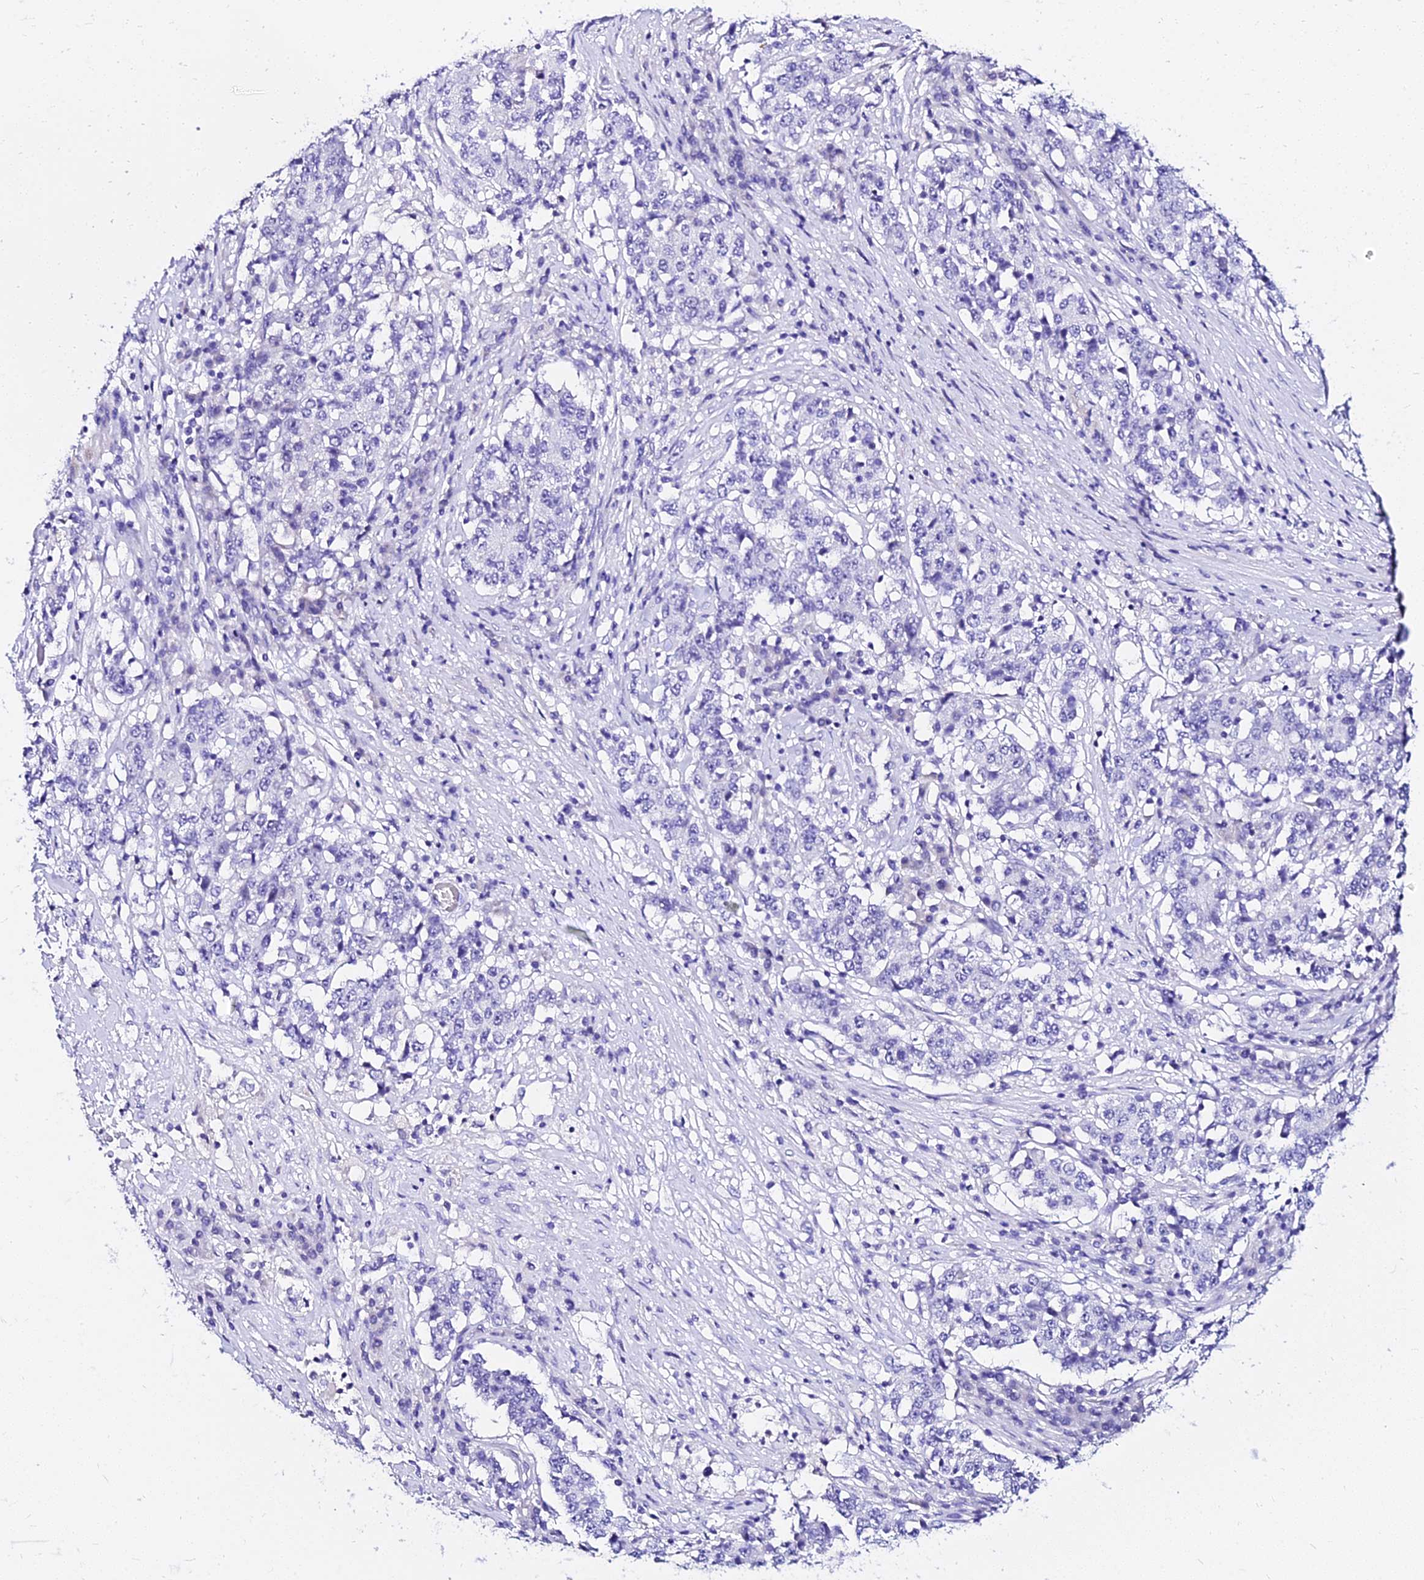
{"staining": {"intensity": "negative", "quantity": "none", "location": "none"}, "tissue": "stomach cancer", "cell_type": "Tumor cells", "image_type": "cancer", "snomed": [{"axis": "morphology", "description": "Adenocarcinoma, NOS"}, {"axis": "topography", "description": "Stomach"}], "caption": "High magnification brightfield microscopy of stomach cancer (adenocarcinoma) stained with DAB (brown) and counterstained with hematoxylin (blue): tumor cells show no significant expression. (DAB (3,3'-diaminobenzidine) immunohistochemistry (IHC), high magnification).", "gene": "DEFB106A", "patient": {"sex": "male", "age": 59}}